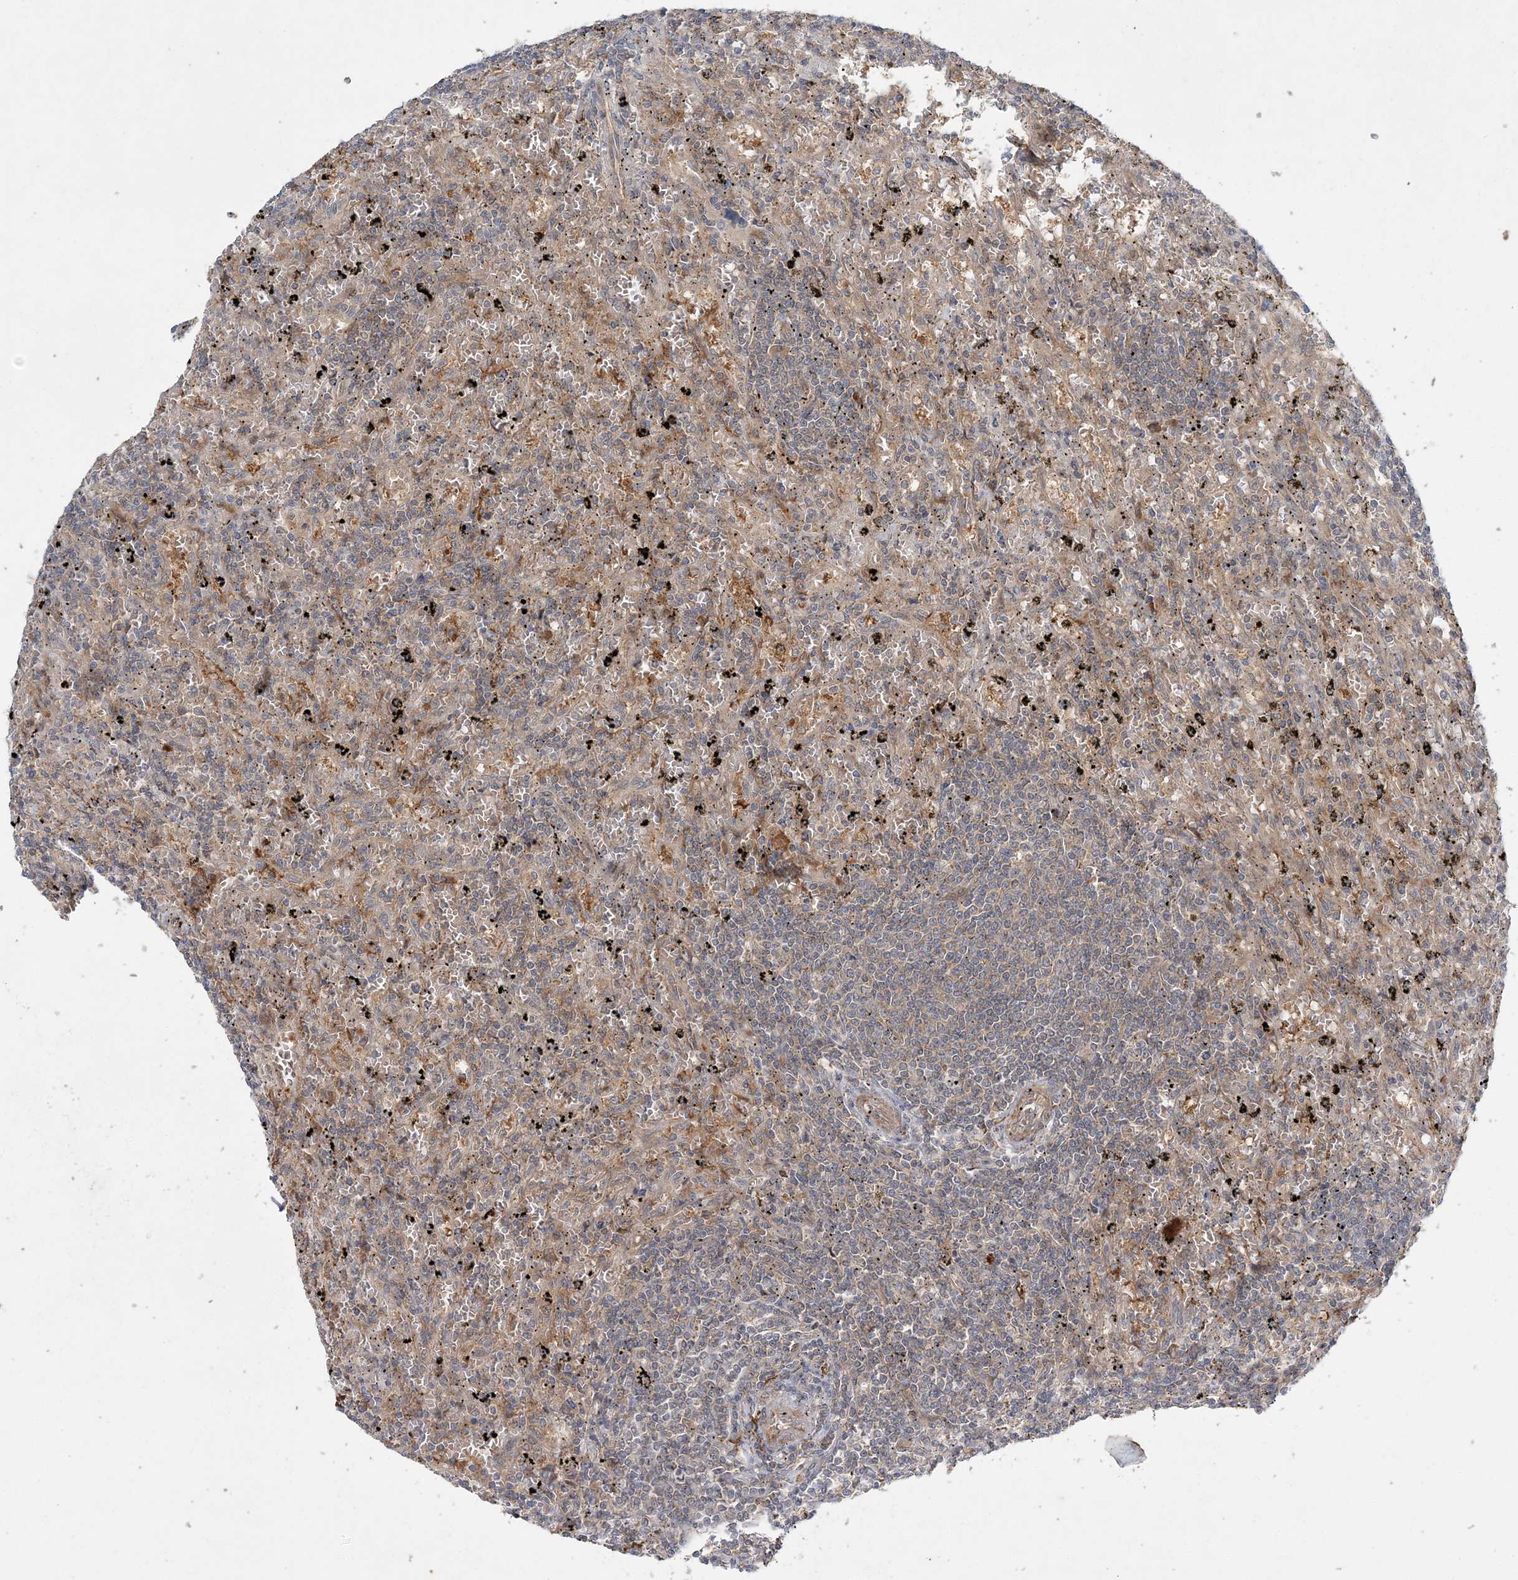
{"staining": {"intensity": "weak", "quantity": "<25%", "location": "cytoplasmic/membranous"}, "tissue": "lymphoma", "cell_type": "Tumor cells", "image_type": "cancer", "snomed": [{"axis": "morphology", "description": "Malignant lymphoma, non-Hodgkin's type, Low grade"}, {"axis": "topography", "description": "Spleen"}], "caption": "This is an immunohistochemistry (IHC) photomicrograph of human low-grade malignant lymphoma, non-Hodgkin's type. There is no positivity in tumor cells.", "gene": "UBTD2", "patient": {"sex": "male", "age": 76}}